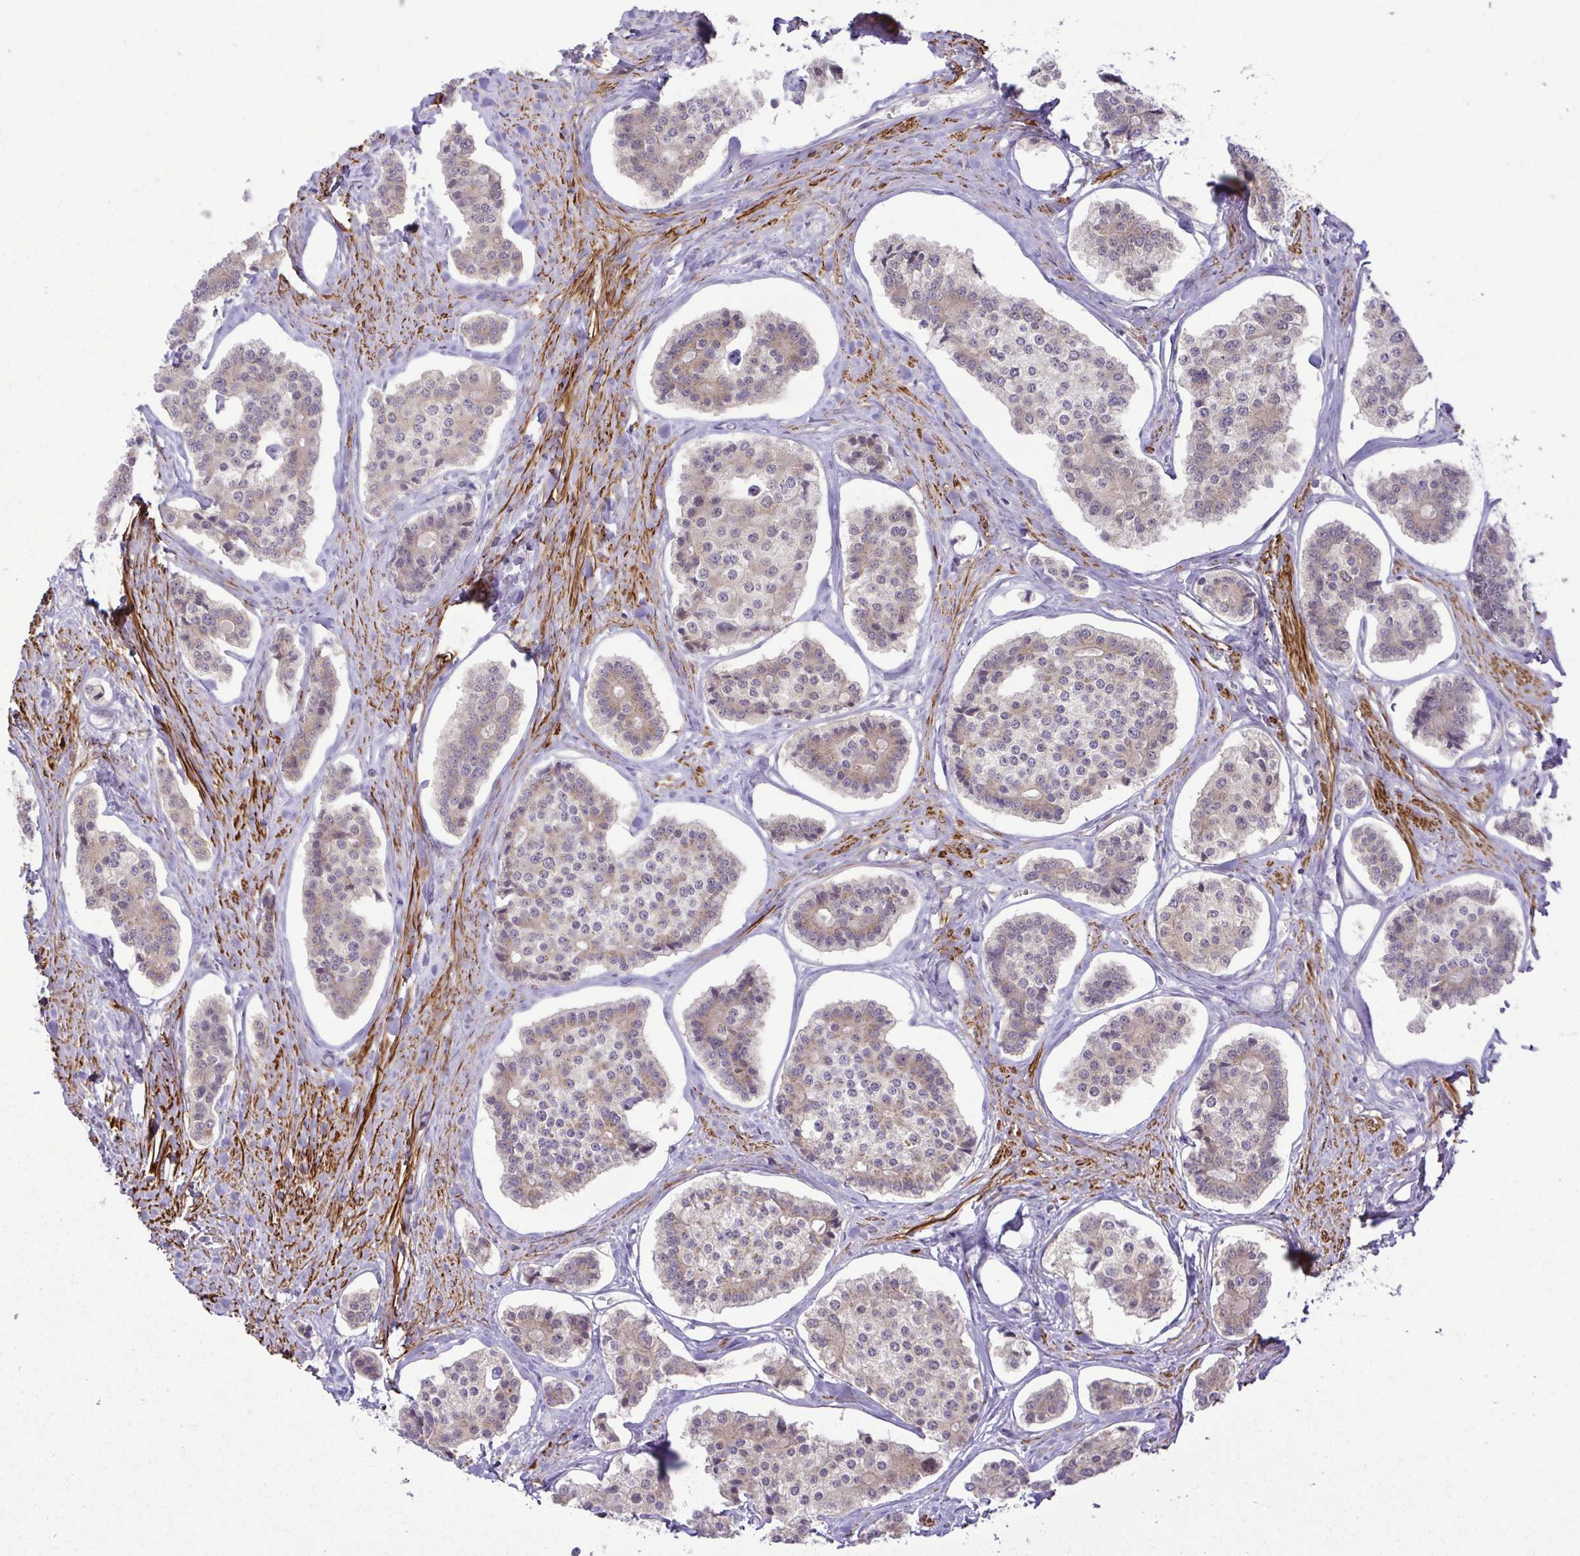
{"staining": {"intensity": "weak", "quantity": "25%-75%", "location": "cytoplasmic/membranous"}, "tissue": "carcinoid", "cell_type": "Tumor cells", "image_type": "cancer", "snomed": [{"axis": "morphology", "description": "Carcinoid, malignant, NOS"}, {"axis": "topography", "description": "Small intestine"}], "caption": "Immunohistochemistry (IHC) micrograph of neoplastic tissue: human malignant carcinoid stained using immunohistochemistry displays low levels of weak protein expression localized specifically in the cytoplasmic/membranous of tumor cells, appearing as a cytoplasmic/membranous brown color.", "gene": "RSL24D1", "patient": {"sex": "female", "age": 65}}